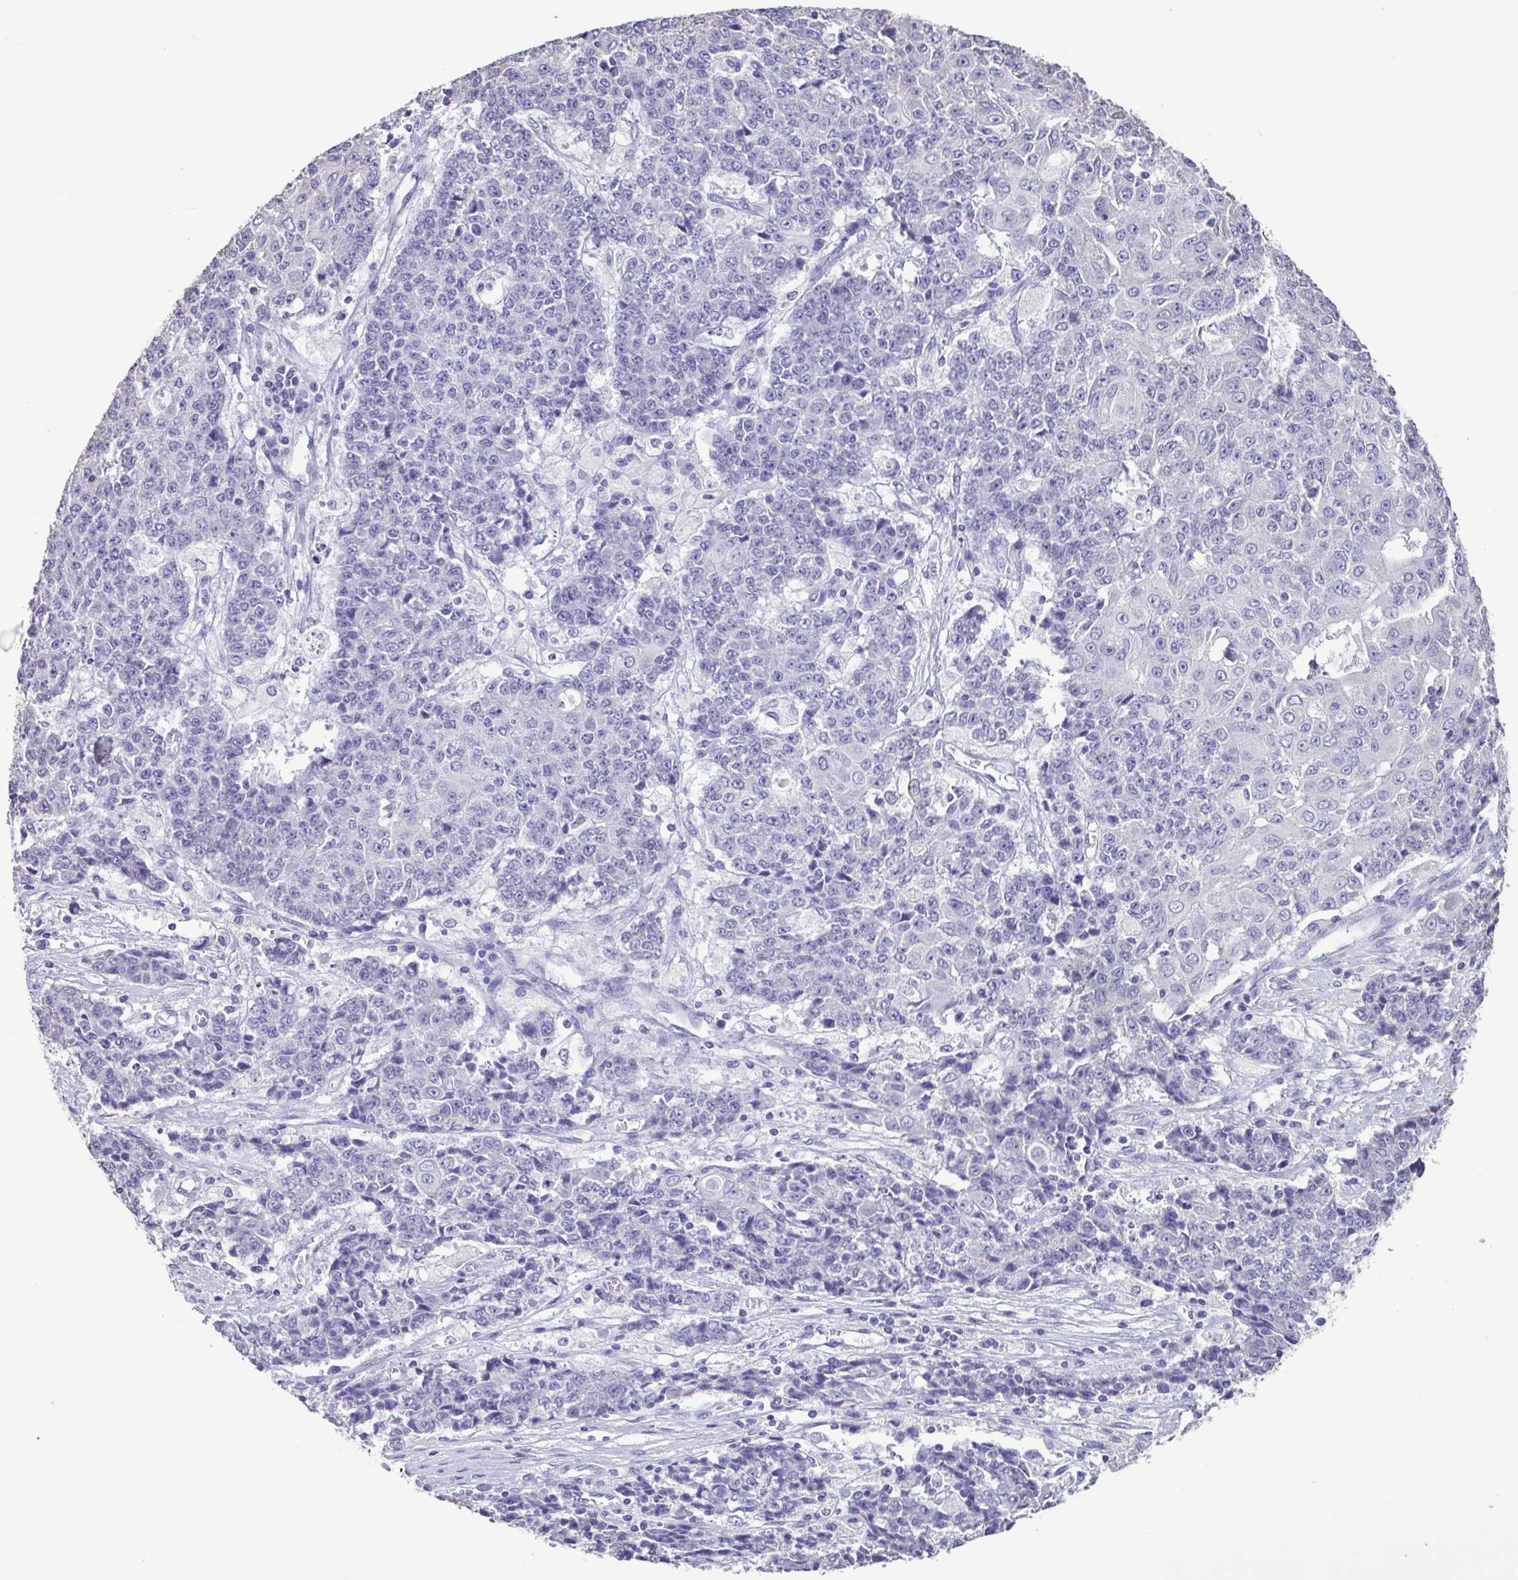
{"staining": {"intensity": "negative", "quantity": "none", "location": "none"}, "tissue": "ovarian cancer", "cell_type": "Tumor cells", "image_type": "cancer", "snomed": [{"axis": "morphology", "description": "Carcinoma, endometroid"}, {"axis": "topography", "description": "Ovary"}], "caption": "DAB (3,3'-diaminobenzidine) immunohistochemical staining of human endometroid carcinoma (ovarian) reveals no significant staining in tumor cells.", "gene": "PLA2G4E", "patient": {"sex": "female", "age": 42}}